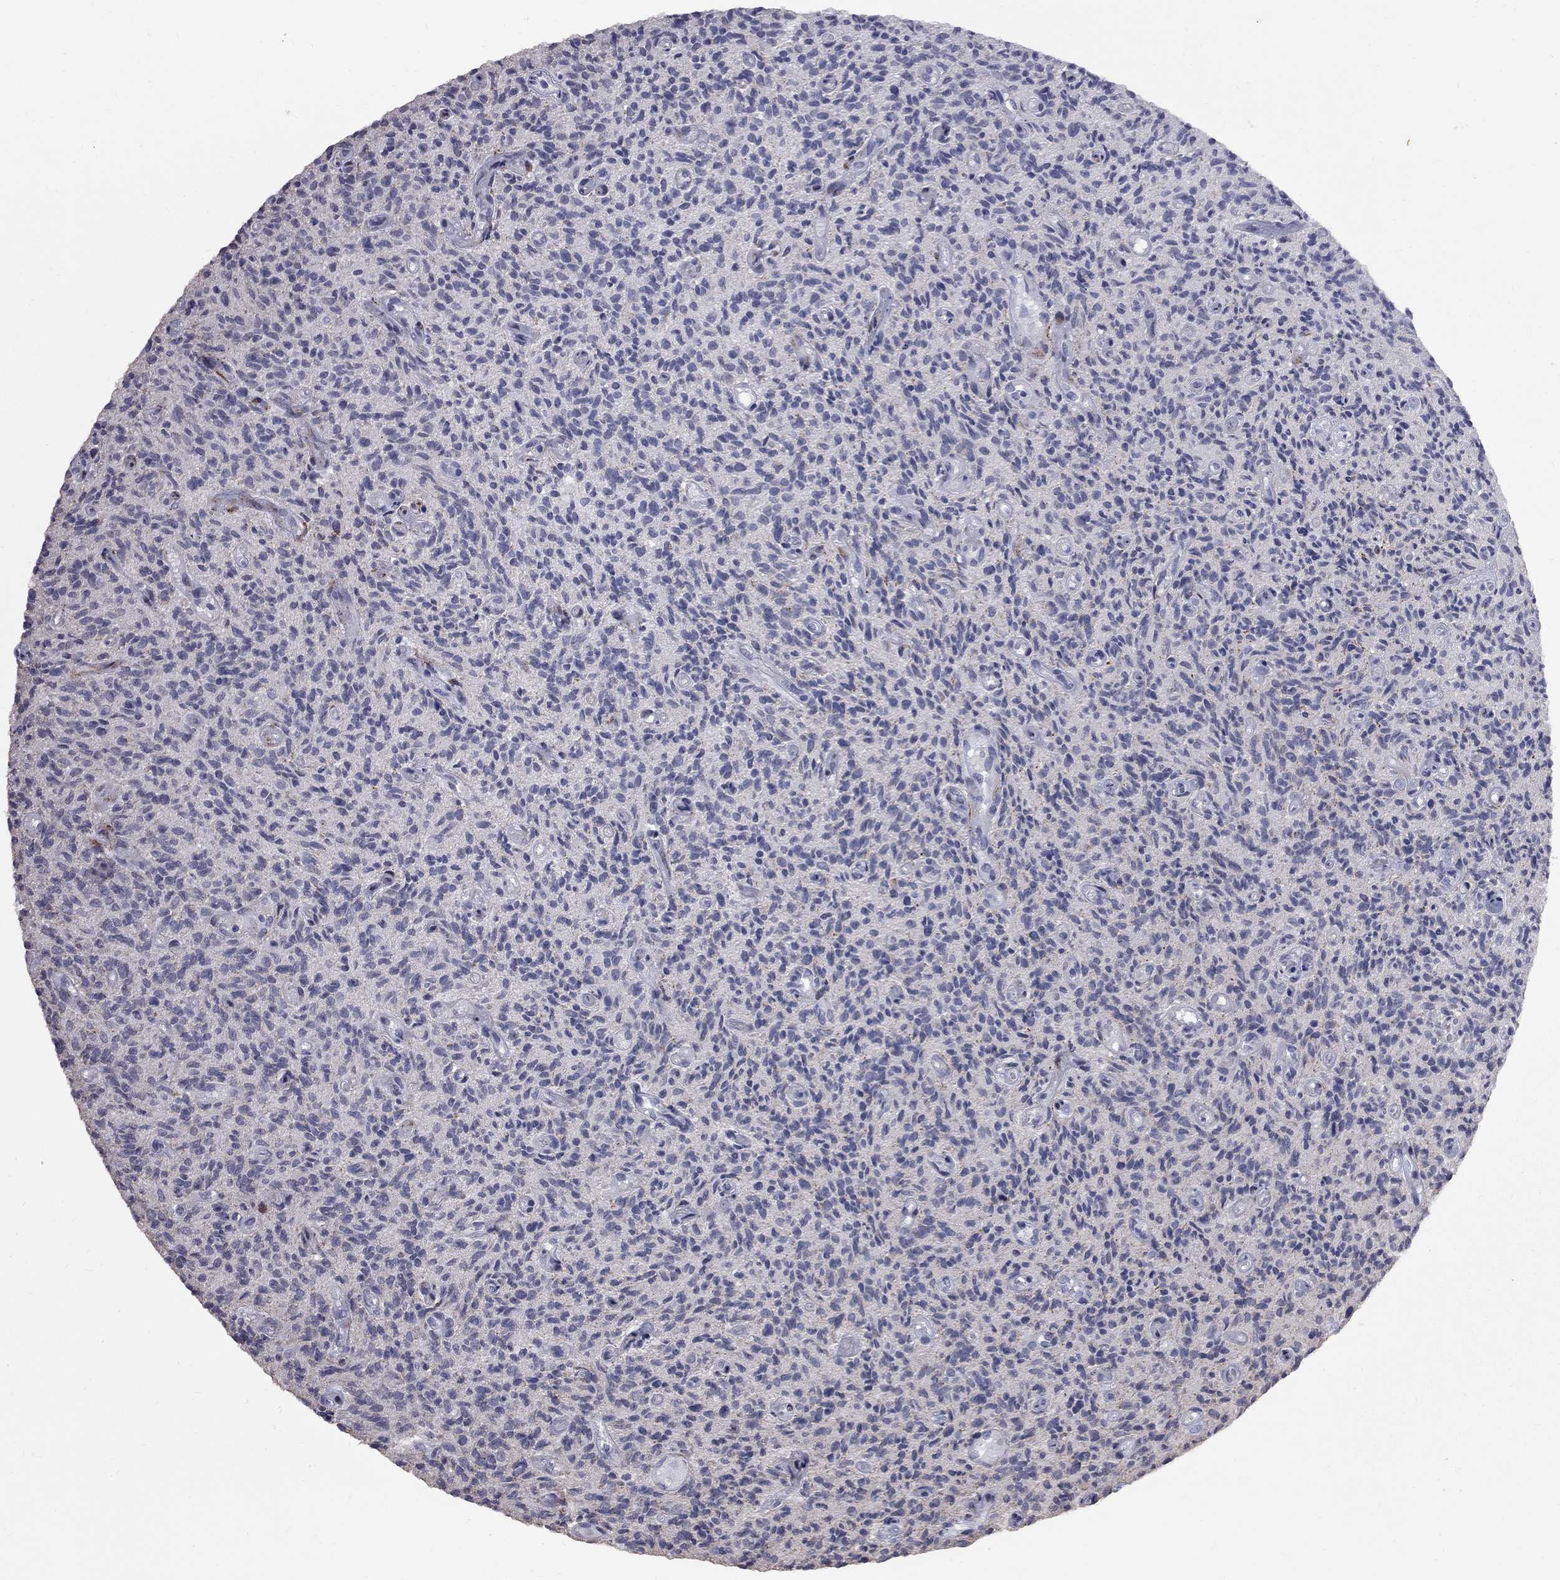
{"staining": {"intensity": "negative", "quantity": "none", "location": "none"}, "tissue": "glioma", "cell_type": "Tumor cells", "image_type": "cancer", "snomed": [{"axis": "morphology", "description": "Glioma, malignant, High grade"}, {"axis": "topography", "description": "Brain"}], "caption": "Malignant glioma (high-grade) was stained to show a protein in brown. There is no significant staining in tumor cells.", "gene": "ZNF154", "patient": {"sex": "male", "age": 64}}